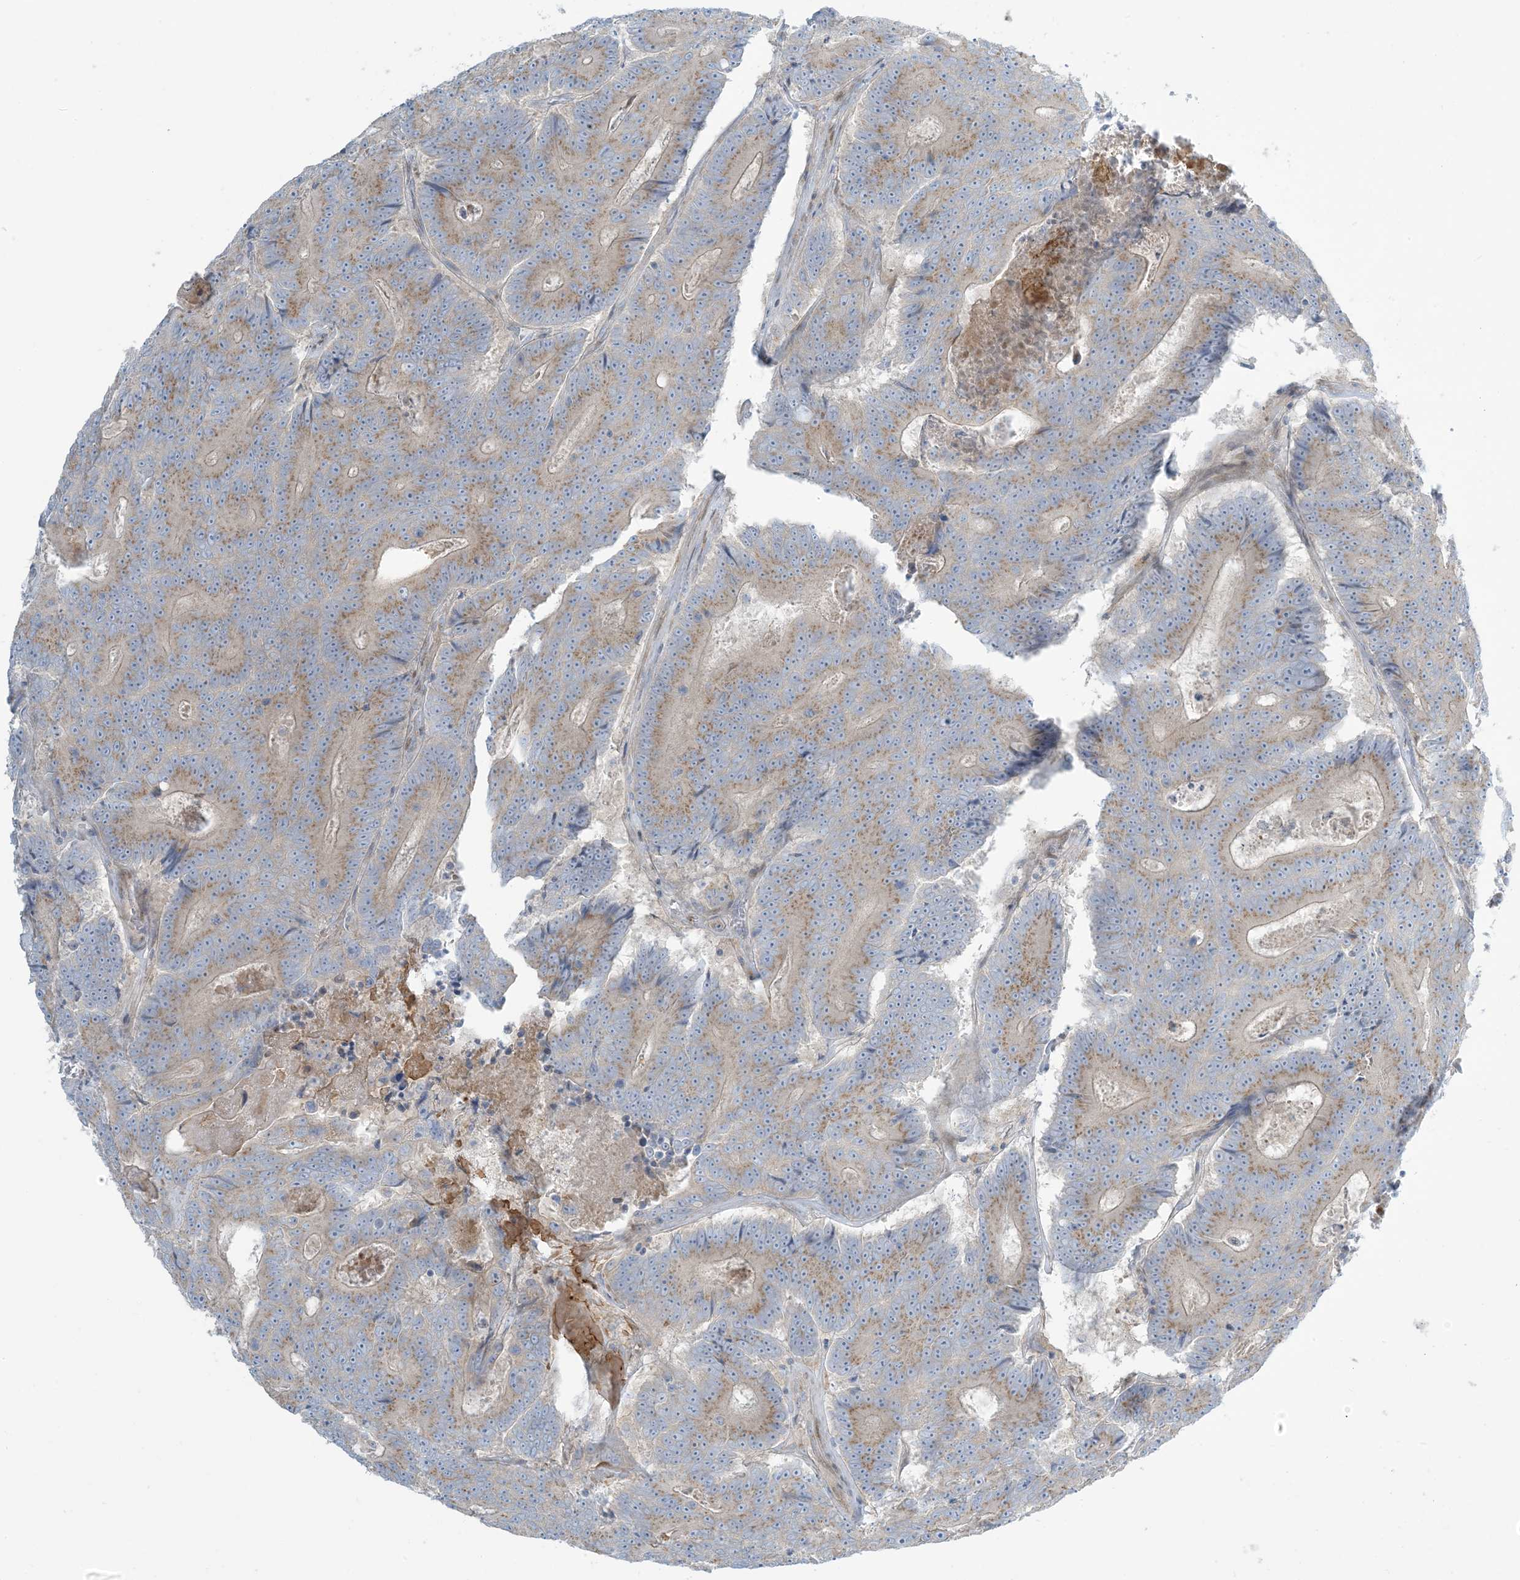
{"staining": {"intensity": "moderate", "quantity": ">75%", "location": "cytoplasmic/membranous"}, "tissue": "colorectal cancer", "cell_type": "Tumor cells", "image_type": "cancer", "snomed": [{"axis": "morphology", "description": "Adenocarcinoma, NOS"}, {"axis": "topography", "description": "Colon"}], "caption": "Approximately >75% of tumor cells in adenocarcinoma (colorectal) reveal moderate cytoplasmic/membranous protein expression as visualized by brown immunohistochemical staining.", "gene": "AFTPH", "patient": {"sex": "male", "age": 83}}